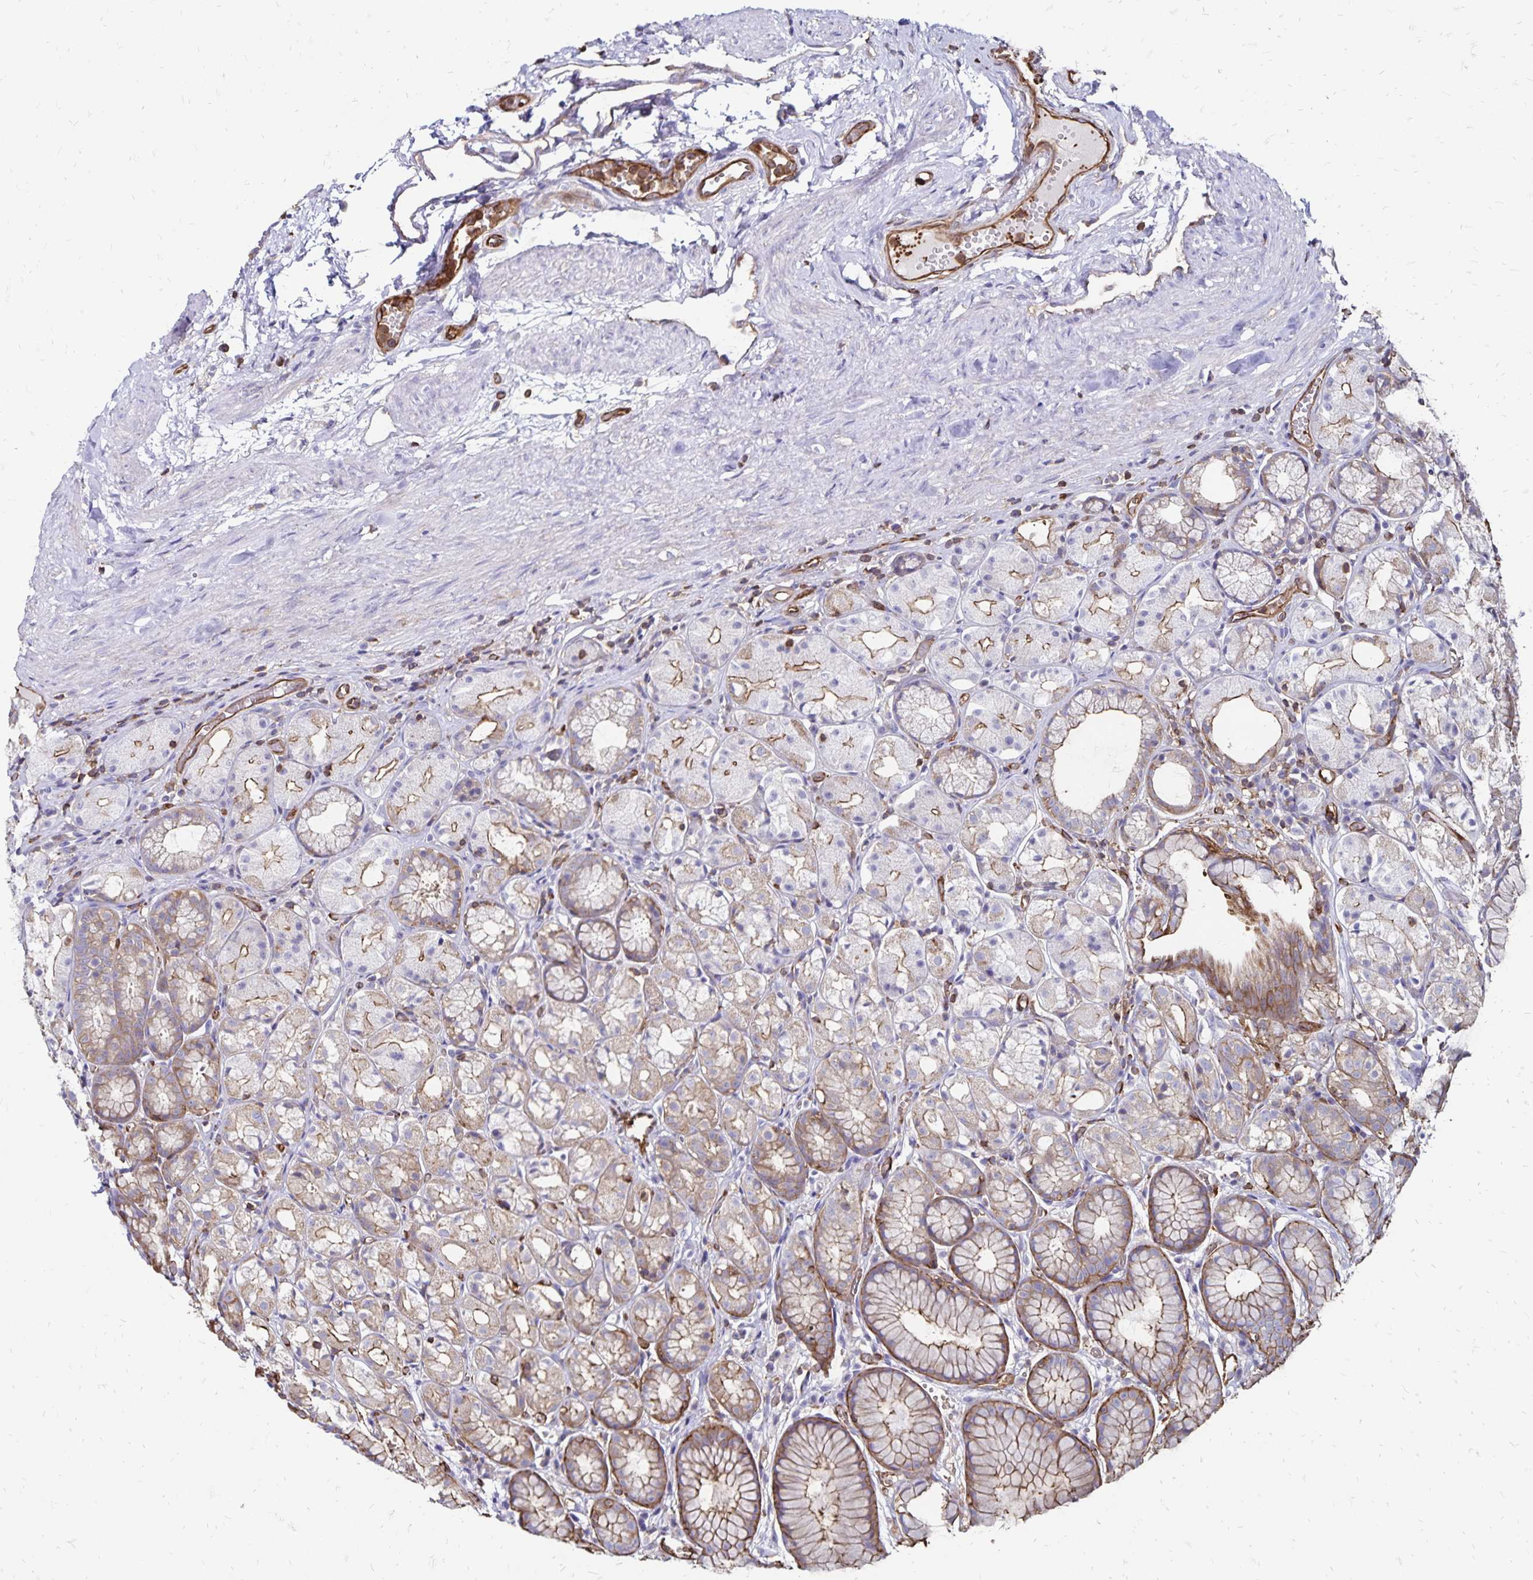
{"staining": {"intensity": "weak", "quantity": "25%-75%", "location": "cytoplasmic/membranous"}, "tissue": "stomach", "cell_type": "Glandular cells", "image_type": "normal", "snomed": [{"axis": "morphology", "description": "Normal tissue, NOS"}, {"axis": "topography", "description": "Stomach"}], "caption": "Glandular cells exhibit weak cytoplasmic/membranous positivity in about 25%-75% of cells in normal stomach.", "gene": "RPRML", "patient": {"sex": "male", "age": 70}}